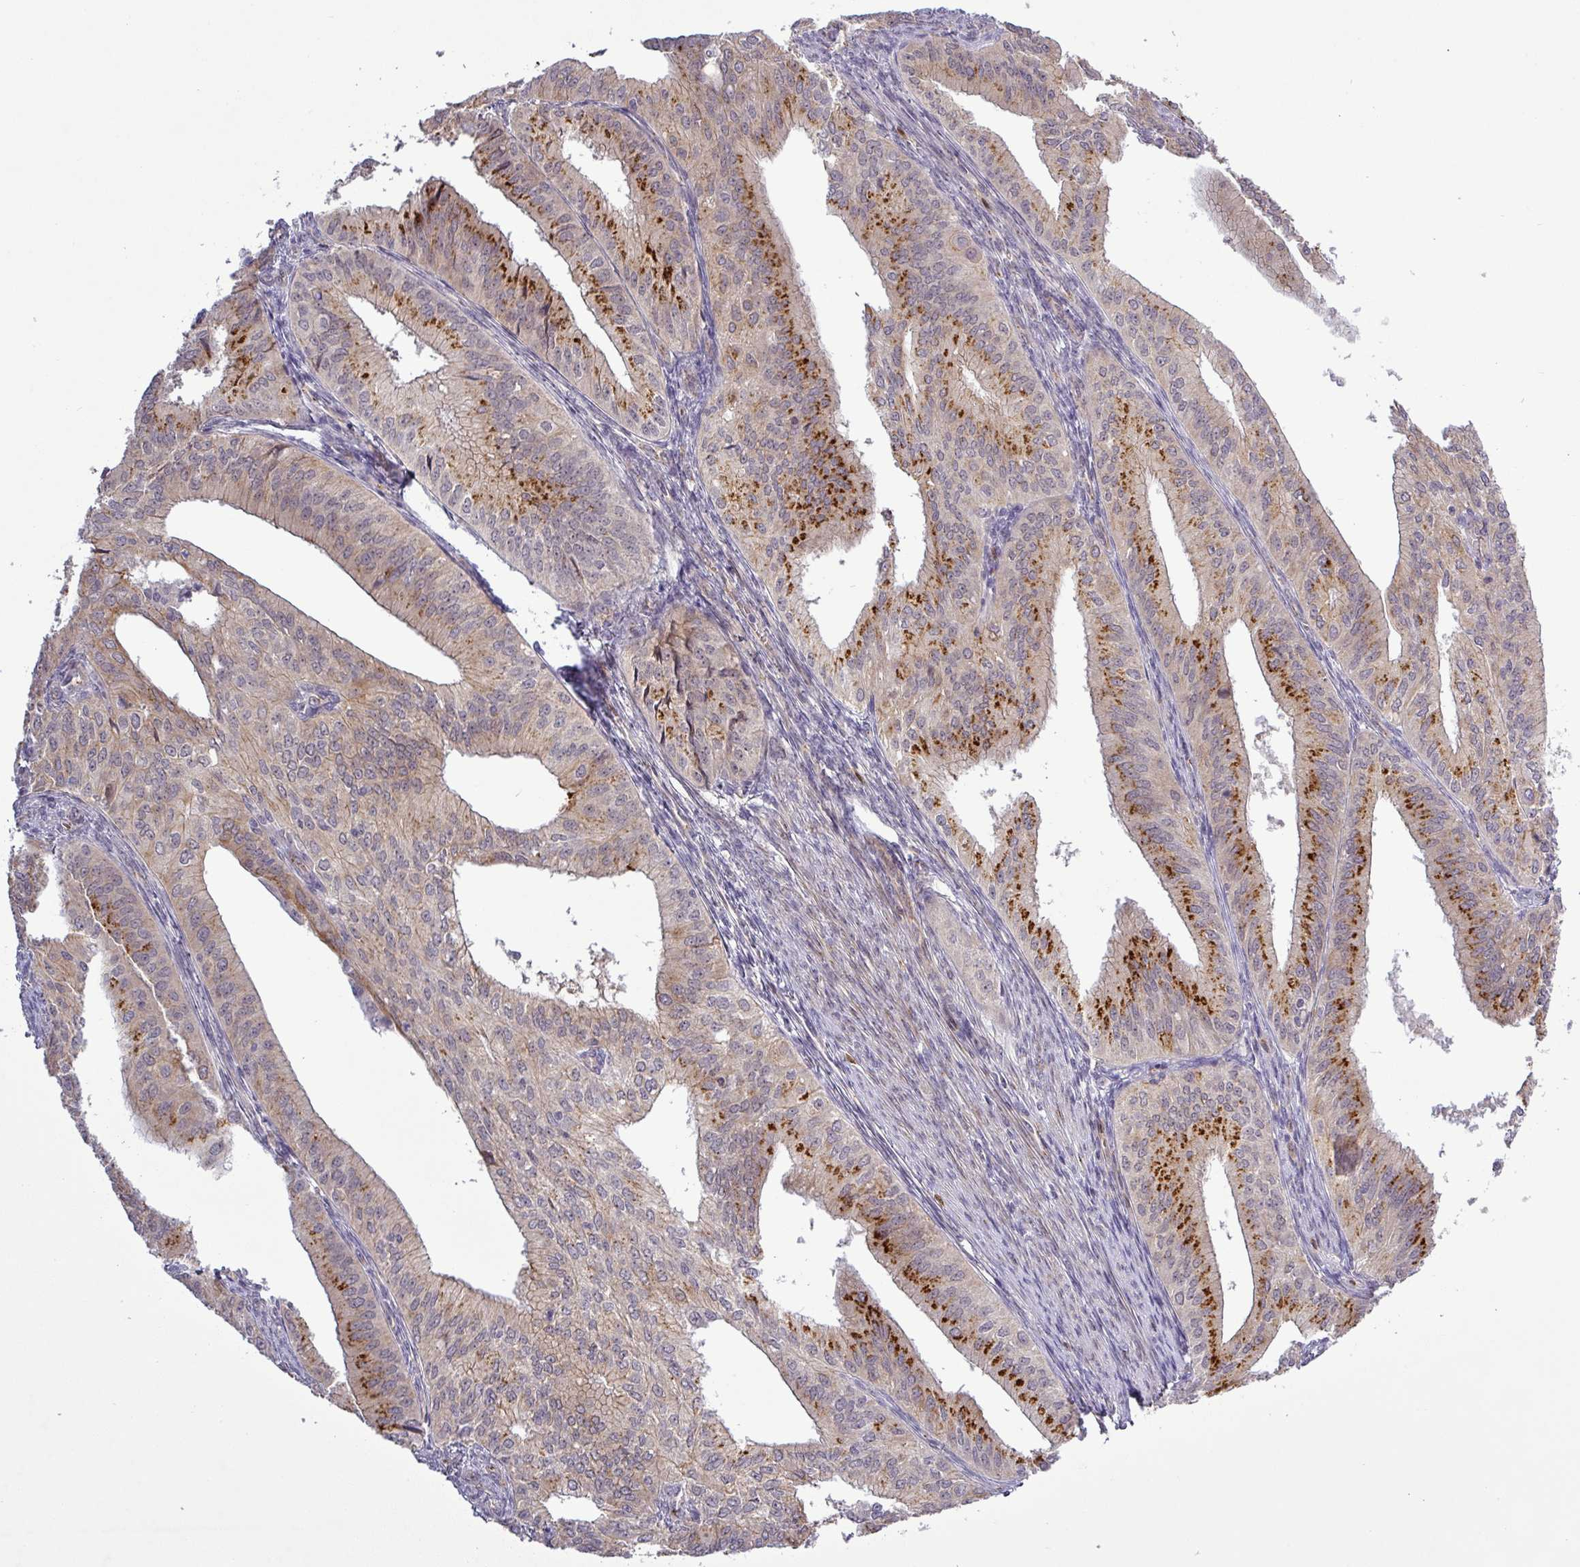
{"staining": {"intensity": "strong", "quantity": "25%-75%", "location": "cytoplasmic/membranous"}, "tissue": "endometrial cancer", "cell_type": "Tumor cells", "image_type": "cancer", "snomed": [{"axis": "morphology", "description": "Adenocarcinoma, NOS"}, {"axis": "topography", "description": "Endometrium"}], "caption": "Immunohistochemistry (DAB) staining of human endometrial cancer exhibits strong cytoplasmic/membranous protein positivity in about 25%-75% of tumor cells.", "gene": "PCDH1", "patient": {"sex": "female", "age": 50}}